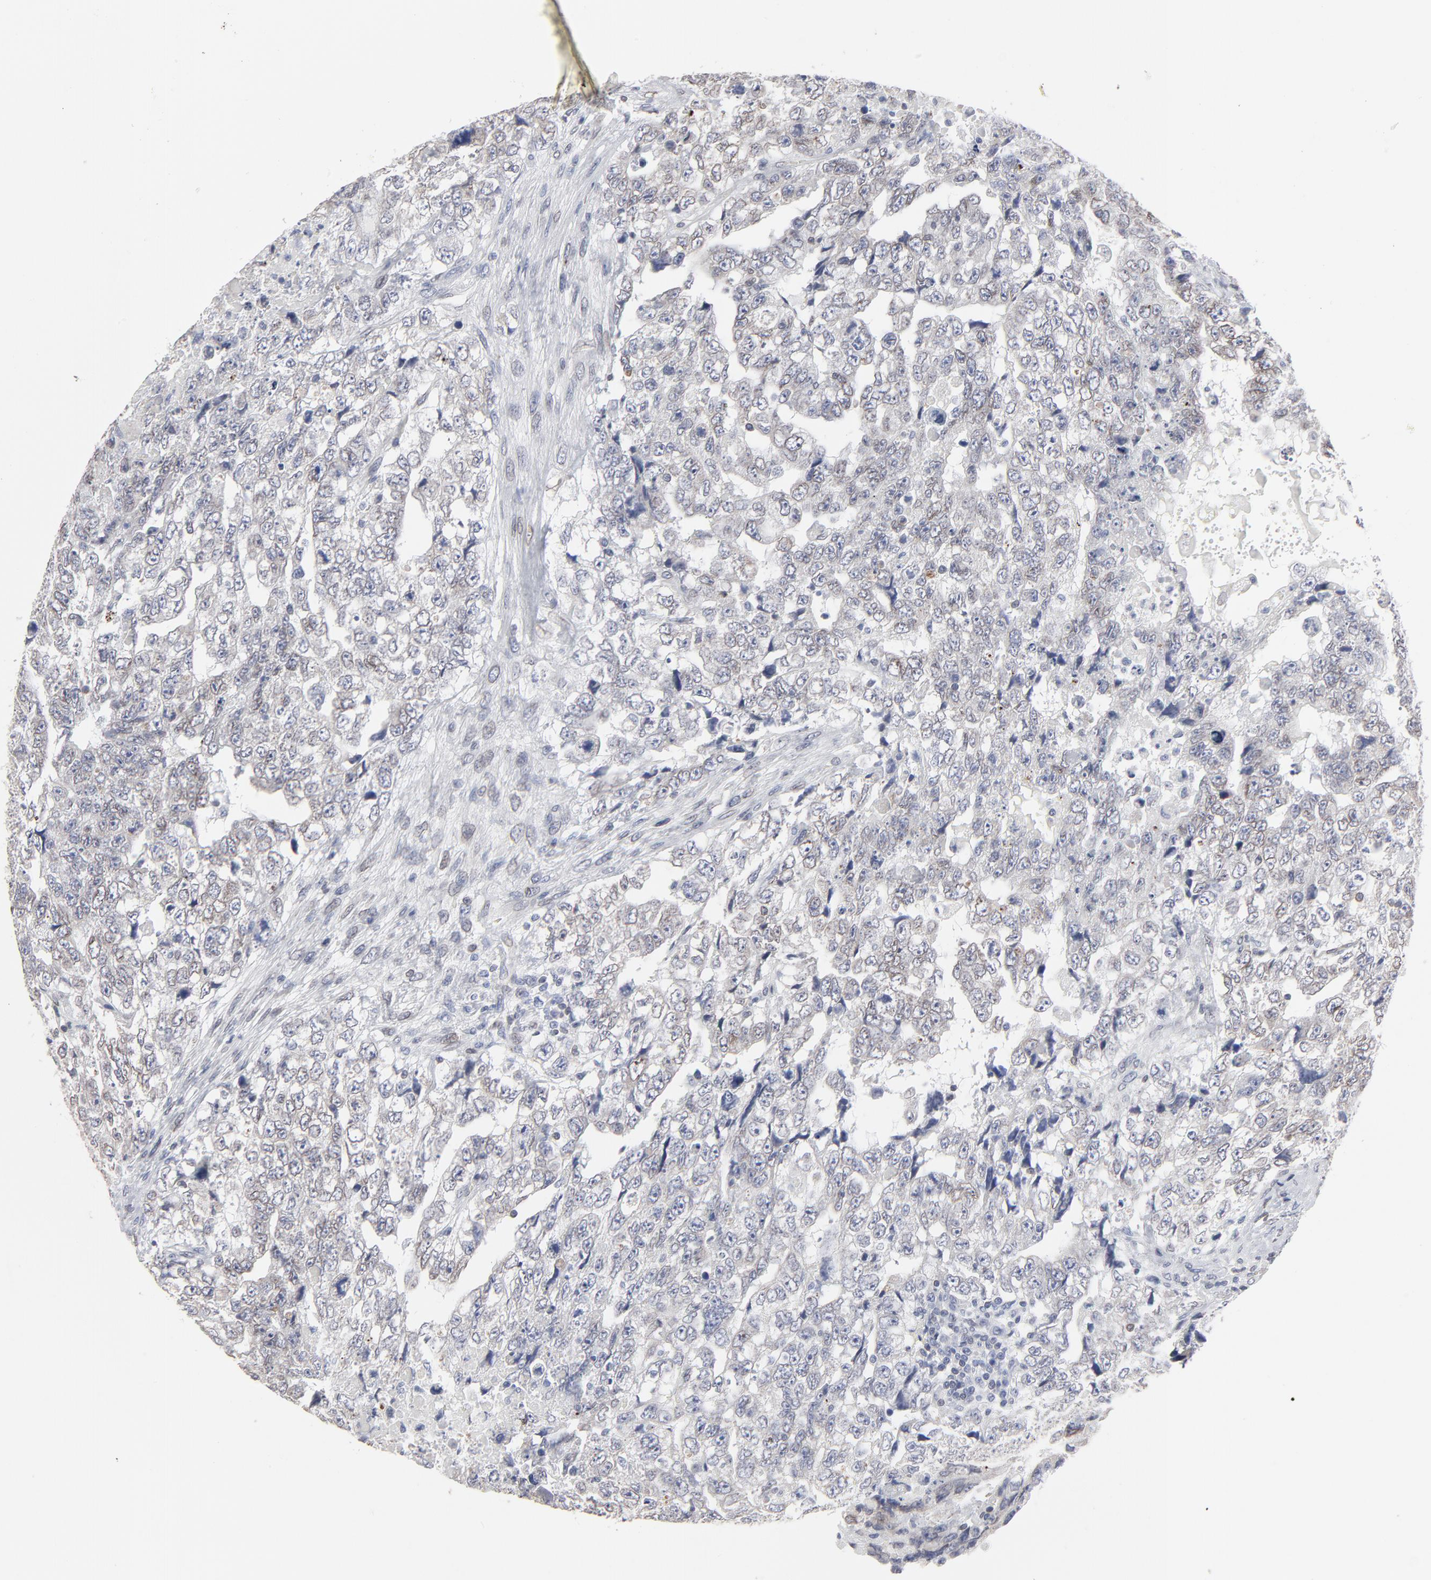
{"staining": {"intensity": "weak", "quantity": ">75%", "location": "cytoplasmic/membranous,nuclear"}, "tissue": "testis cancer", "cell_type": "Tumor cells", "image_type": "cancer", "snomed": [{"axis": "morphology", "description": "Carcinoma, Embryonal, NOS"}, {"axis": "topography", "description": "Testis"}], "caption": "Testis embryonal carcinoma stained with a brown dye reveals weak cytoplasmic/membranous and nuclear positive expression in approximately >75% of tumor cells.", "gene": "SYNE2", "patient": {"sex": "male", "age": 36}}